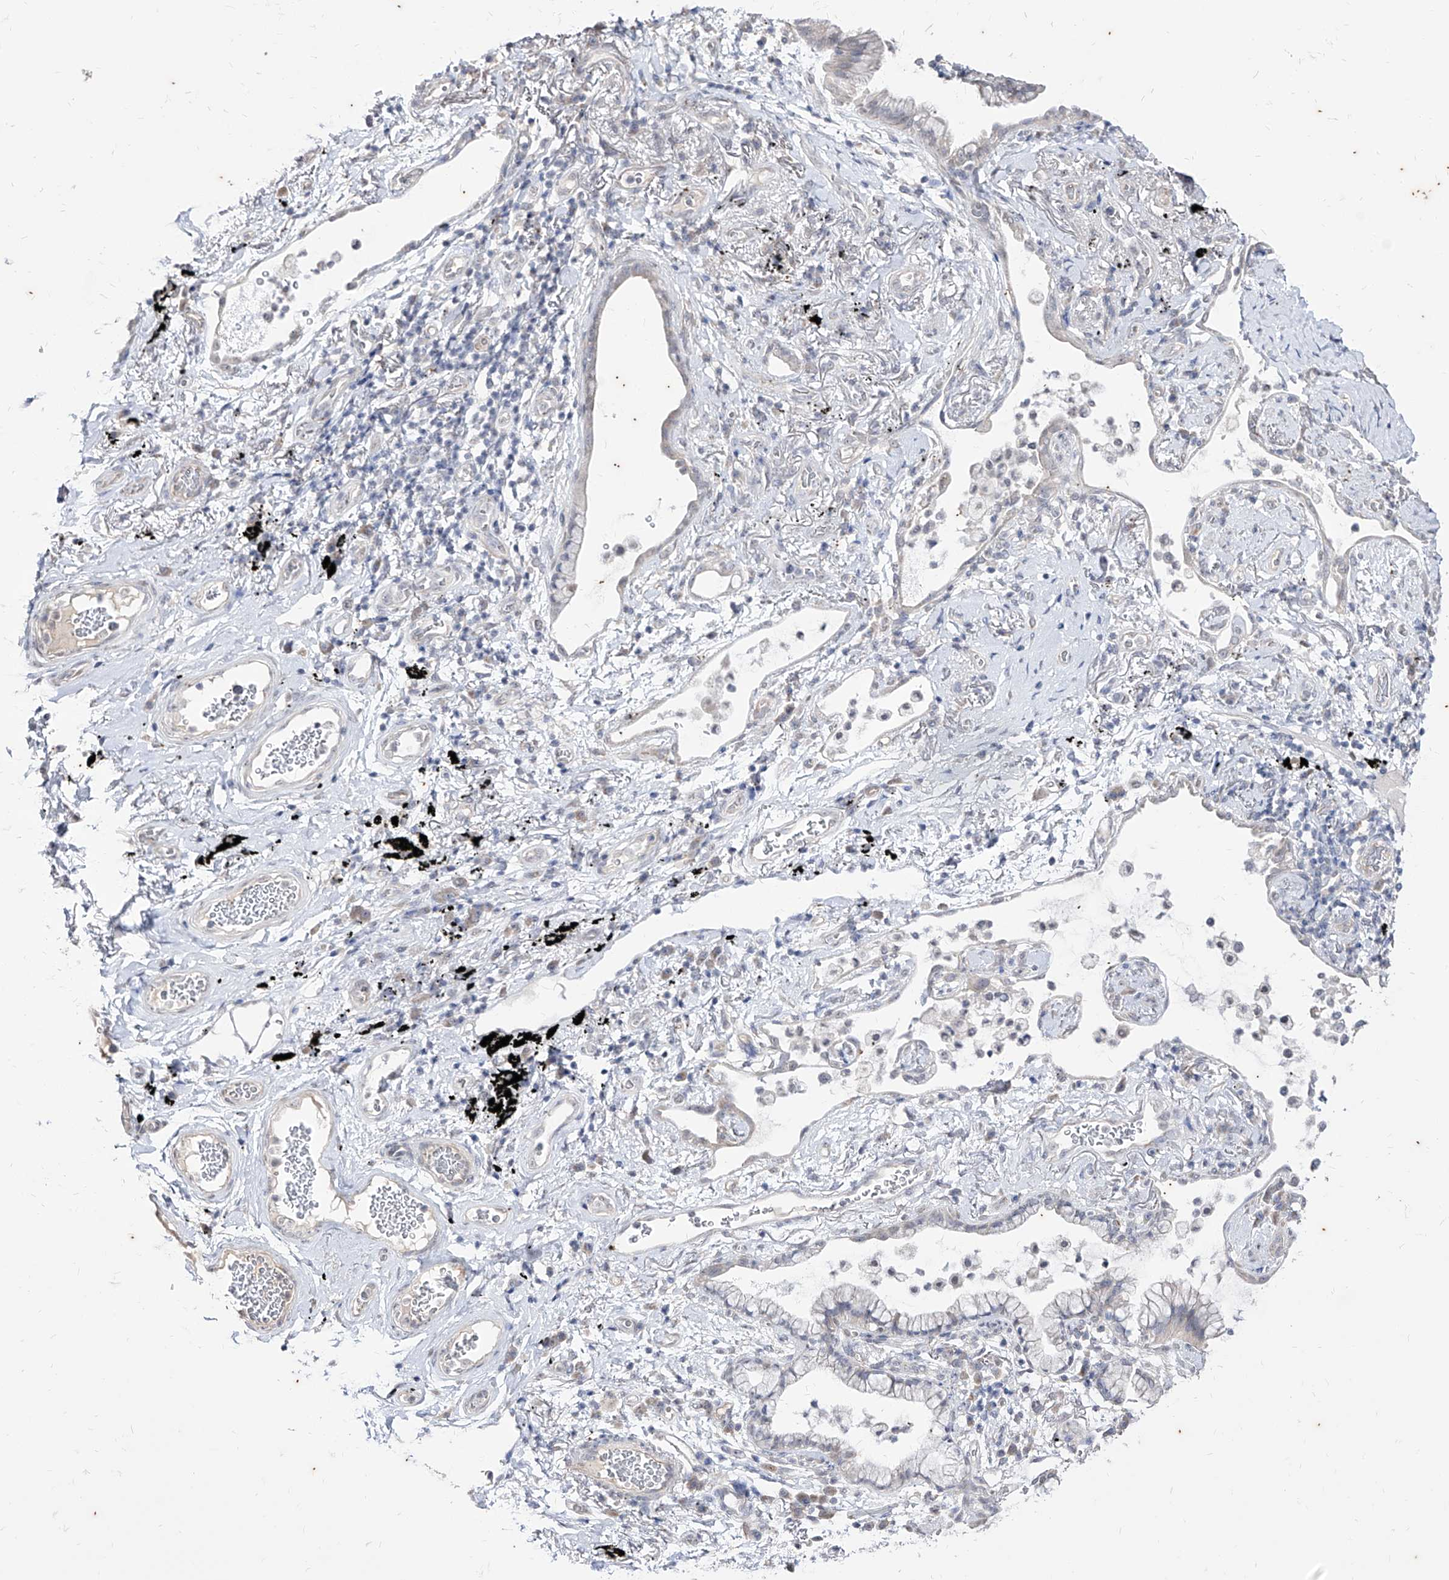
{"staining": {"intensity": "negative", "quantity": "none", "location": "none"}, "tissue": "lung cancer", "cell_type": "Tumor cells", "image_type": "cancer", "snomed": [{"axis": "morphology", "description": "Adenocarcinoma, NOS"}, {"axis": "topography", "description": "Lung"}], "caption": "This micrograph is of adenocarcinoma (lung) stained with immunohistochemistry to label a protein in brown with the nuclei are counter-stained blue. There is no positivity in tumor cells.", "gene": "PHF20L1", "patient": {"sex": "female", "age": 70}}